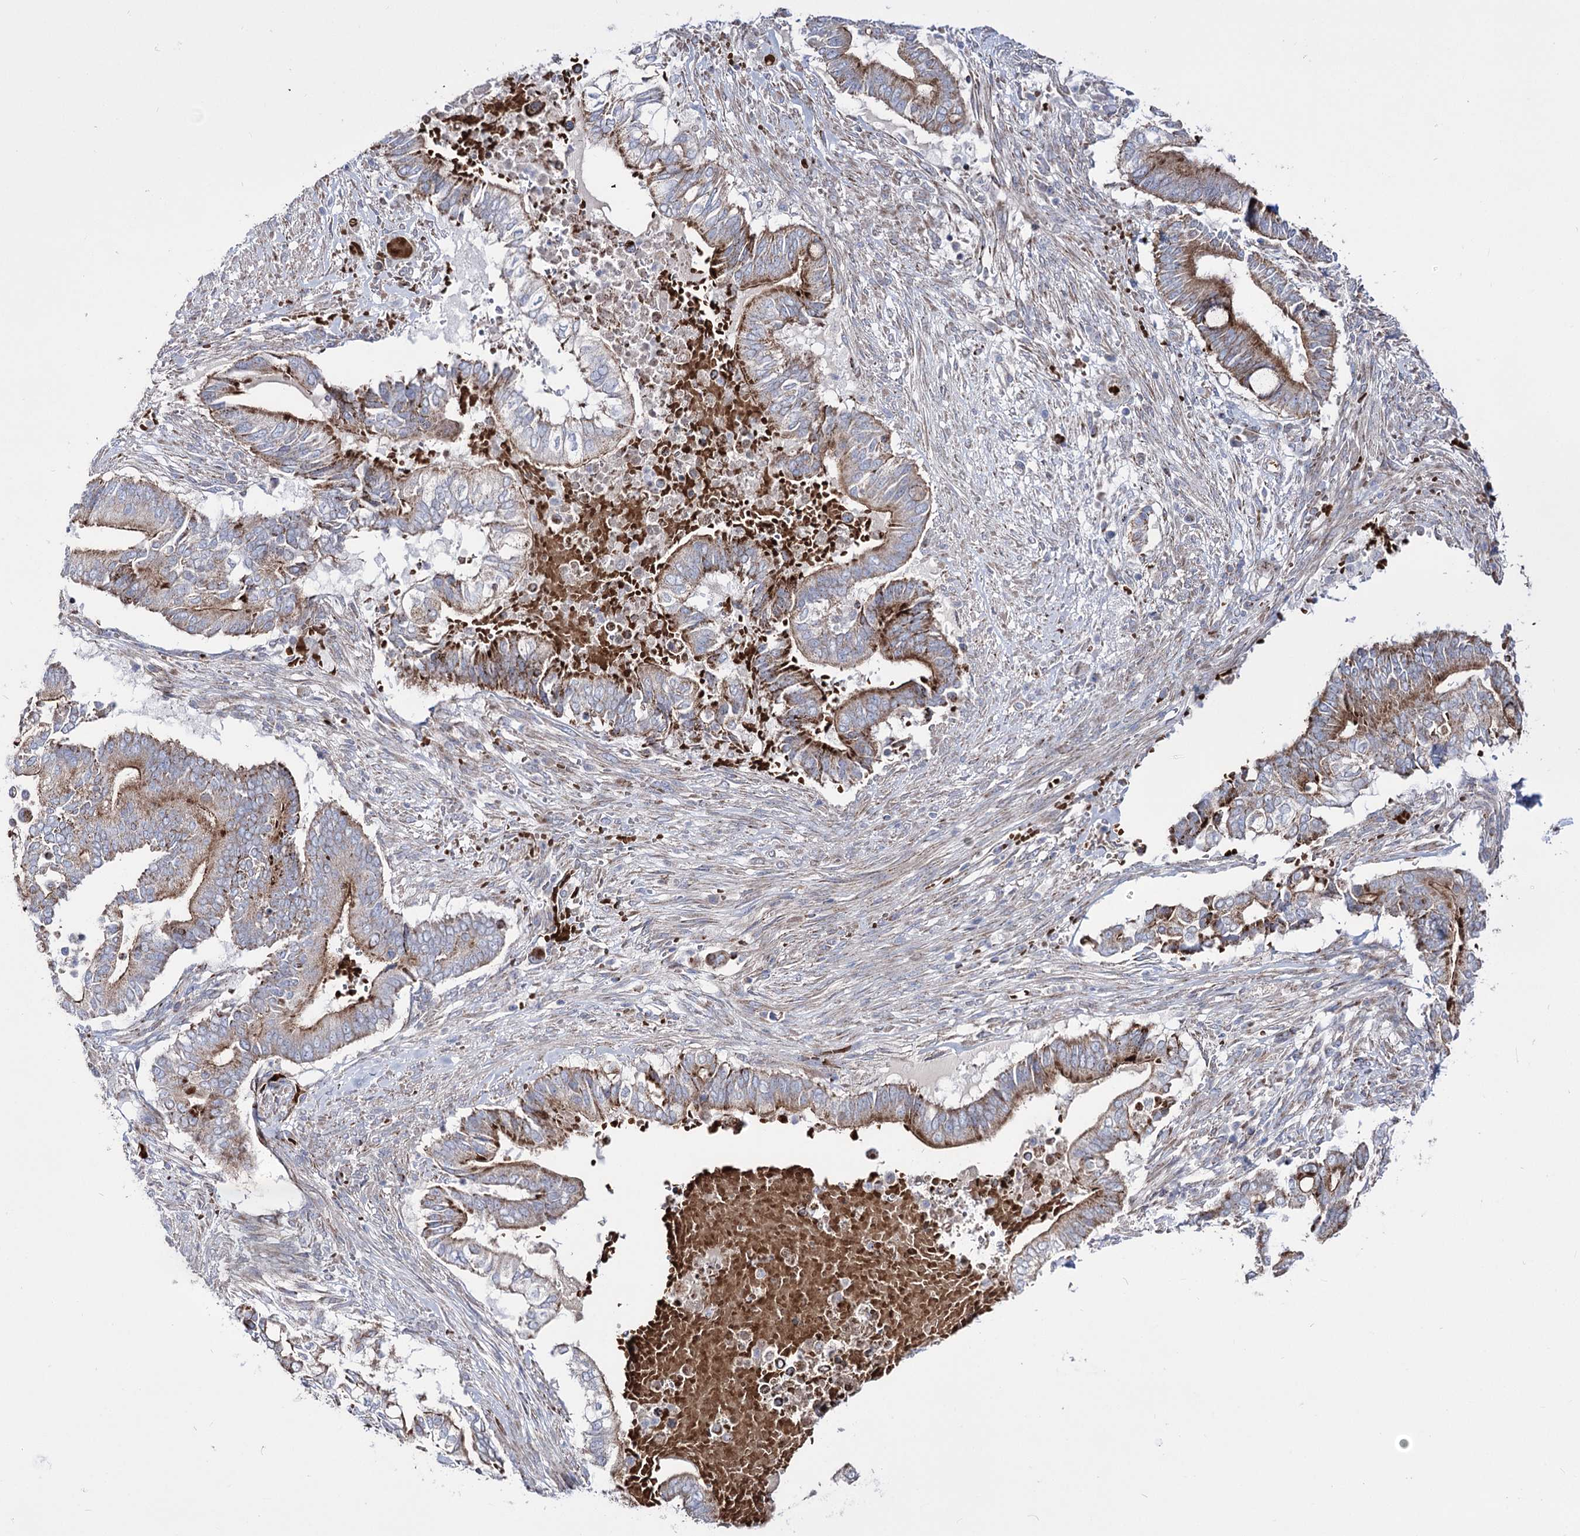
{"staining": {"intensity": "moderate", "quantity": "25%-75%", "location": "cytoplasmic/membranous"}, "tissue": "pancreatic cancer", "cell_type": "Tumor cells", "image_type": "cancer", "snomed": [{"axis": "morphology", "description": "Adenocarcinoma, NOS"}, {"axis": "topography", "description": "Pancreas"}], "caption": "An IHC micrograph of tumor tissue is shown. Protein staining in brown highlights moderate cytoplasmic/membranous positivity in adenocarcinoma (pancreatic) within tumor cells.", "gene": "OSBPL5", "patient": {"sex": "male", "age": 68}}